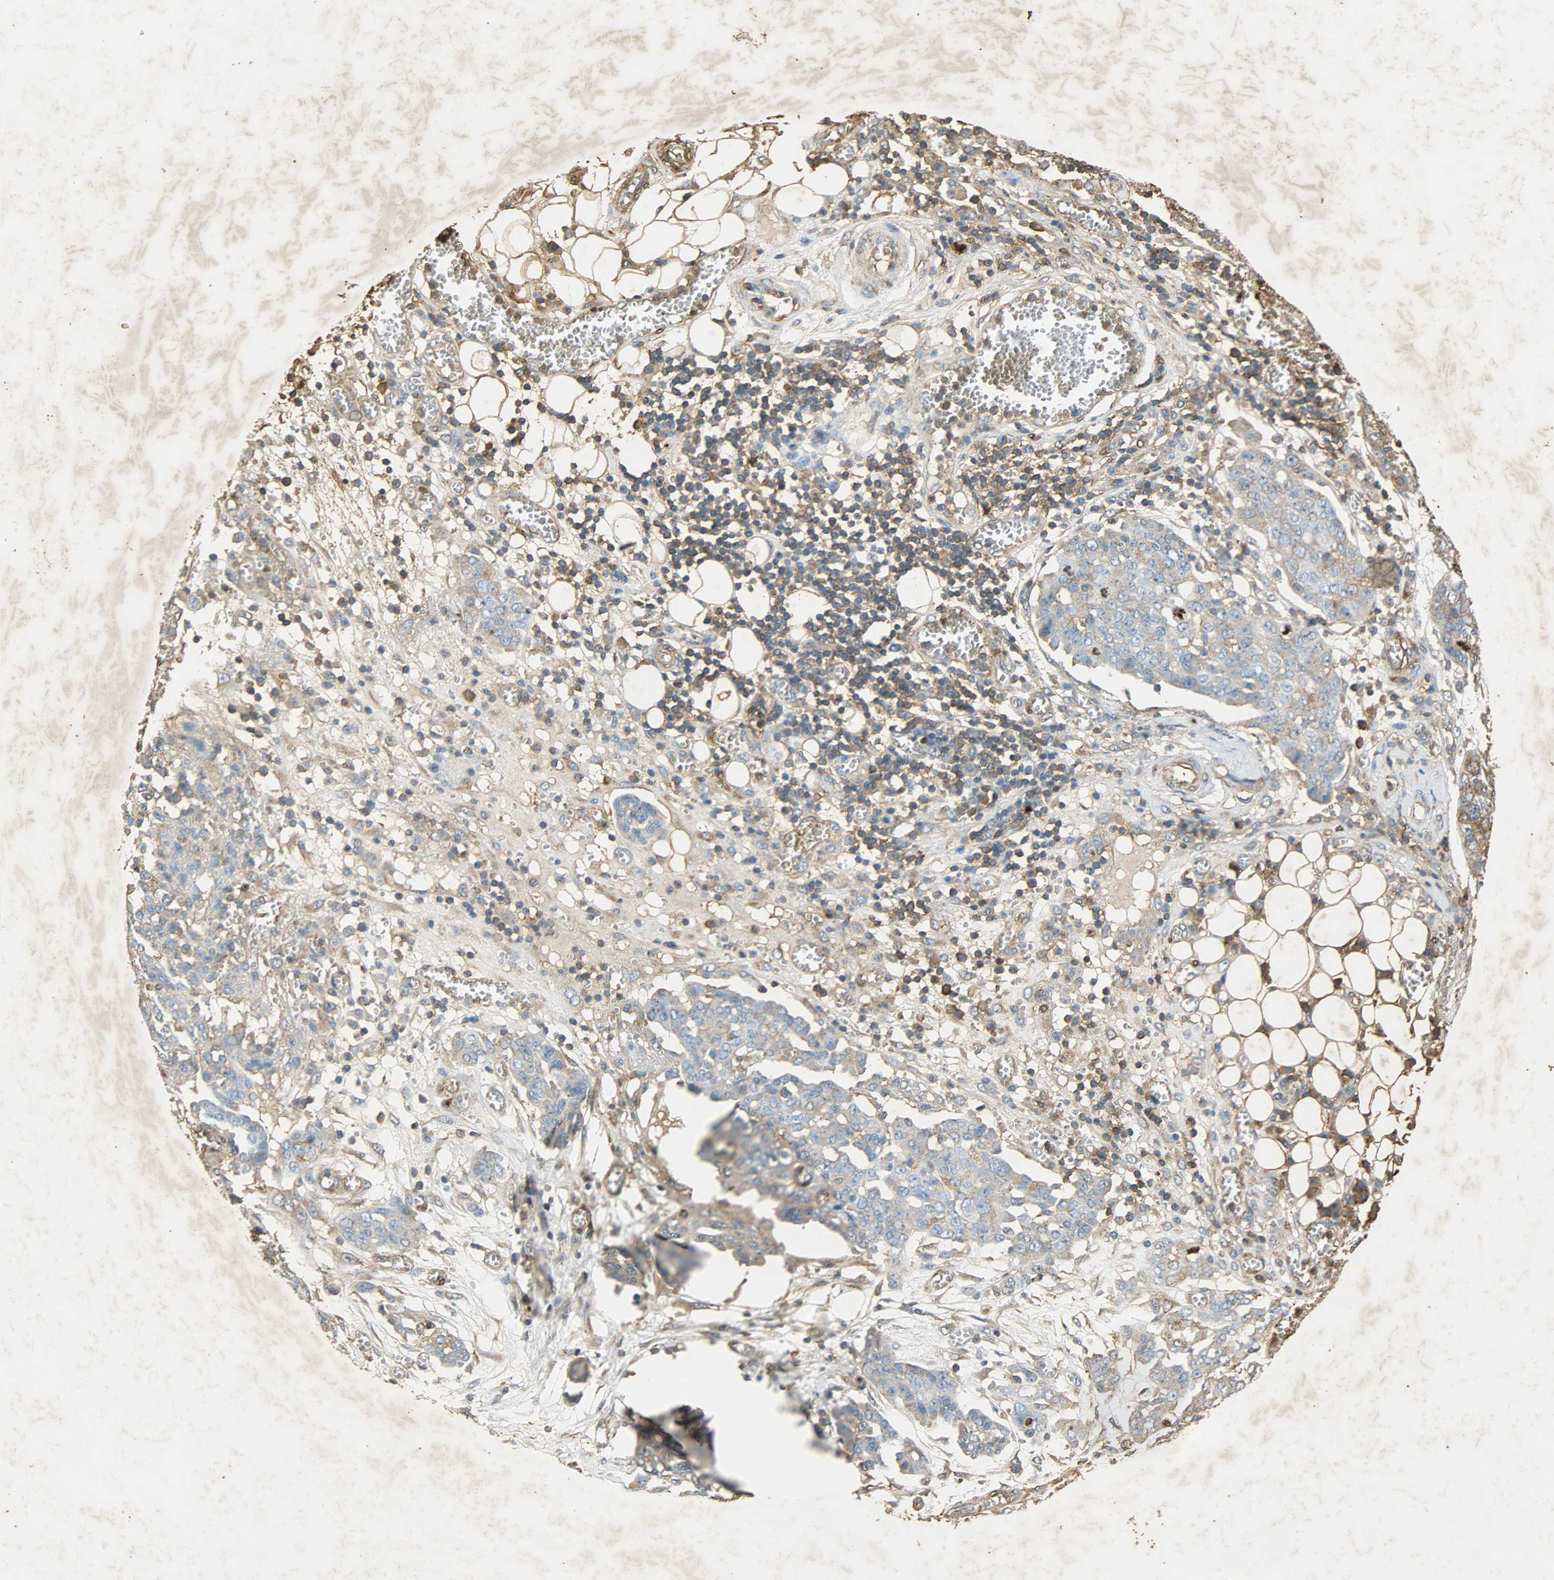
{"staining": {"intensity": "weak", "quantity": "25%-75%", "location": "cytoplasmic/membranous"}, "tissue": "ovarian cancer", "cell_type": "Tumor cells", "image_type": "cancer", "snomed": [{"axis": "morphology", "description": "Cystadenocarcinoma, serous, NOS"}, {"axis": "topography", "description": "Soft tissue"}, {"axis": "topography", "description": "Ovary"}], "caption": "Immunohistochemistry (IHC) staining of ovarian cancer, which demonstrates low levels of weak cytoplasmic/membranous expression in approximately 25%-75% of tumor cells indicating weak cytoplasmic/membranous protein staining. The staining was performed using DAB (brown) for protein detection and nuclei were counterstained in hematoxylin (blue).", "gene": "ANXA6", "patient": {"sex": "female", "age": 57}}